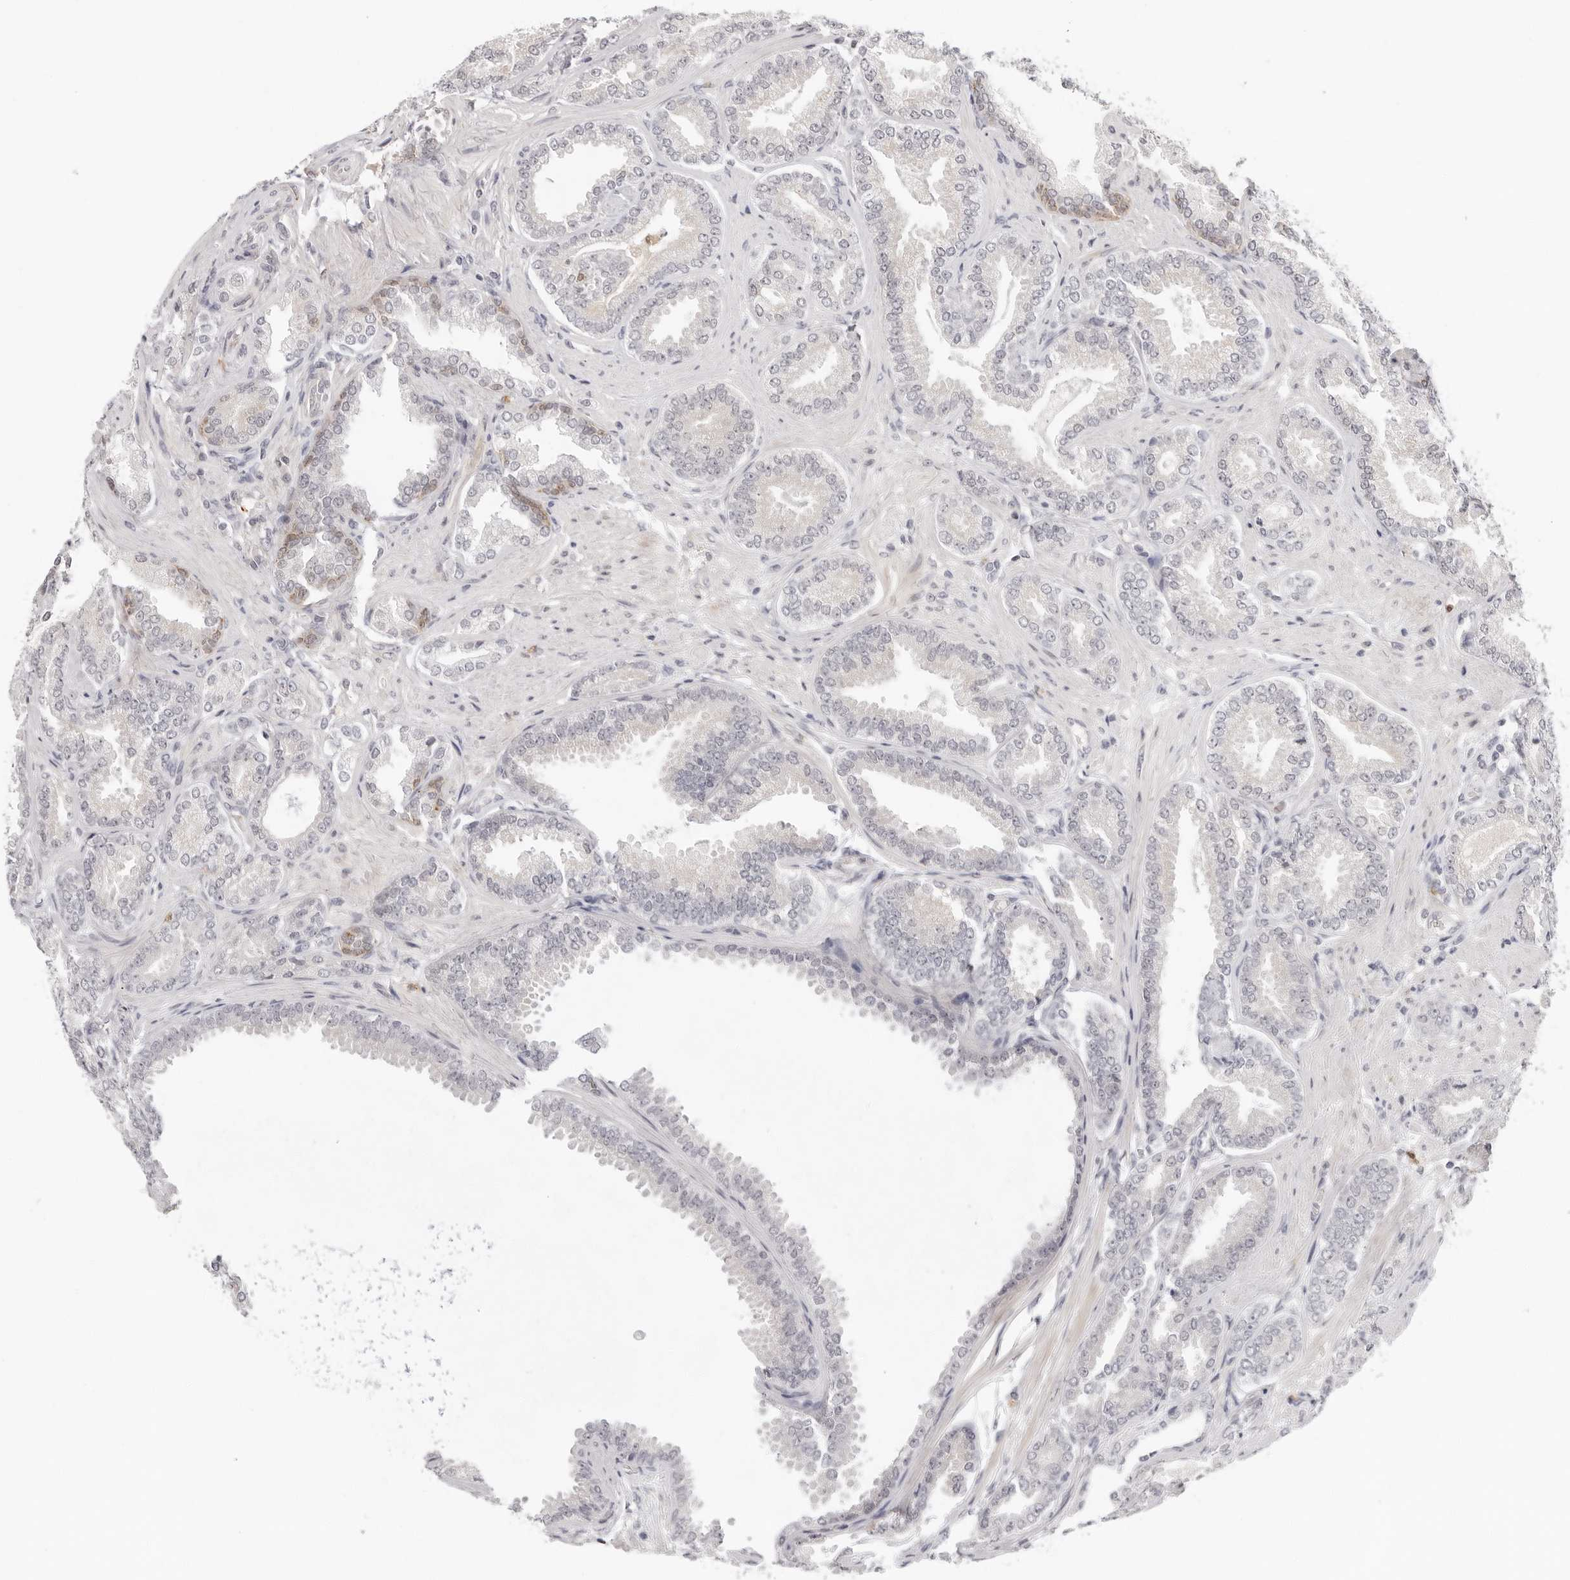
{"staining": {"intensity": "negative", "quantity": "none", "location": "none"}, "tissue": "prostate cancer", "cell_type": "Tumor cells", "image_type": "cancer", "snomed": [{"axis": "morphology", "description": "Adenocarcinoma, Low grade"}, {"axis": "topography", "description": "Prostate"}], "caption": "Photomicrograph shows no protein positivity in tumor cells of prostate adenocarcinoma (low-grade) tissue. (DAB (3,3'-diaminobenzidine) immunohistochemistry, high magnification).", "gene": "STRADB", "patient": {"sex": "male", "age": 71}}